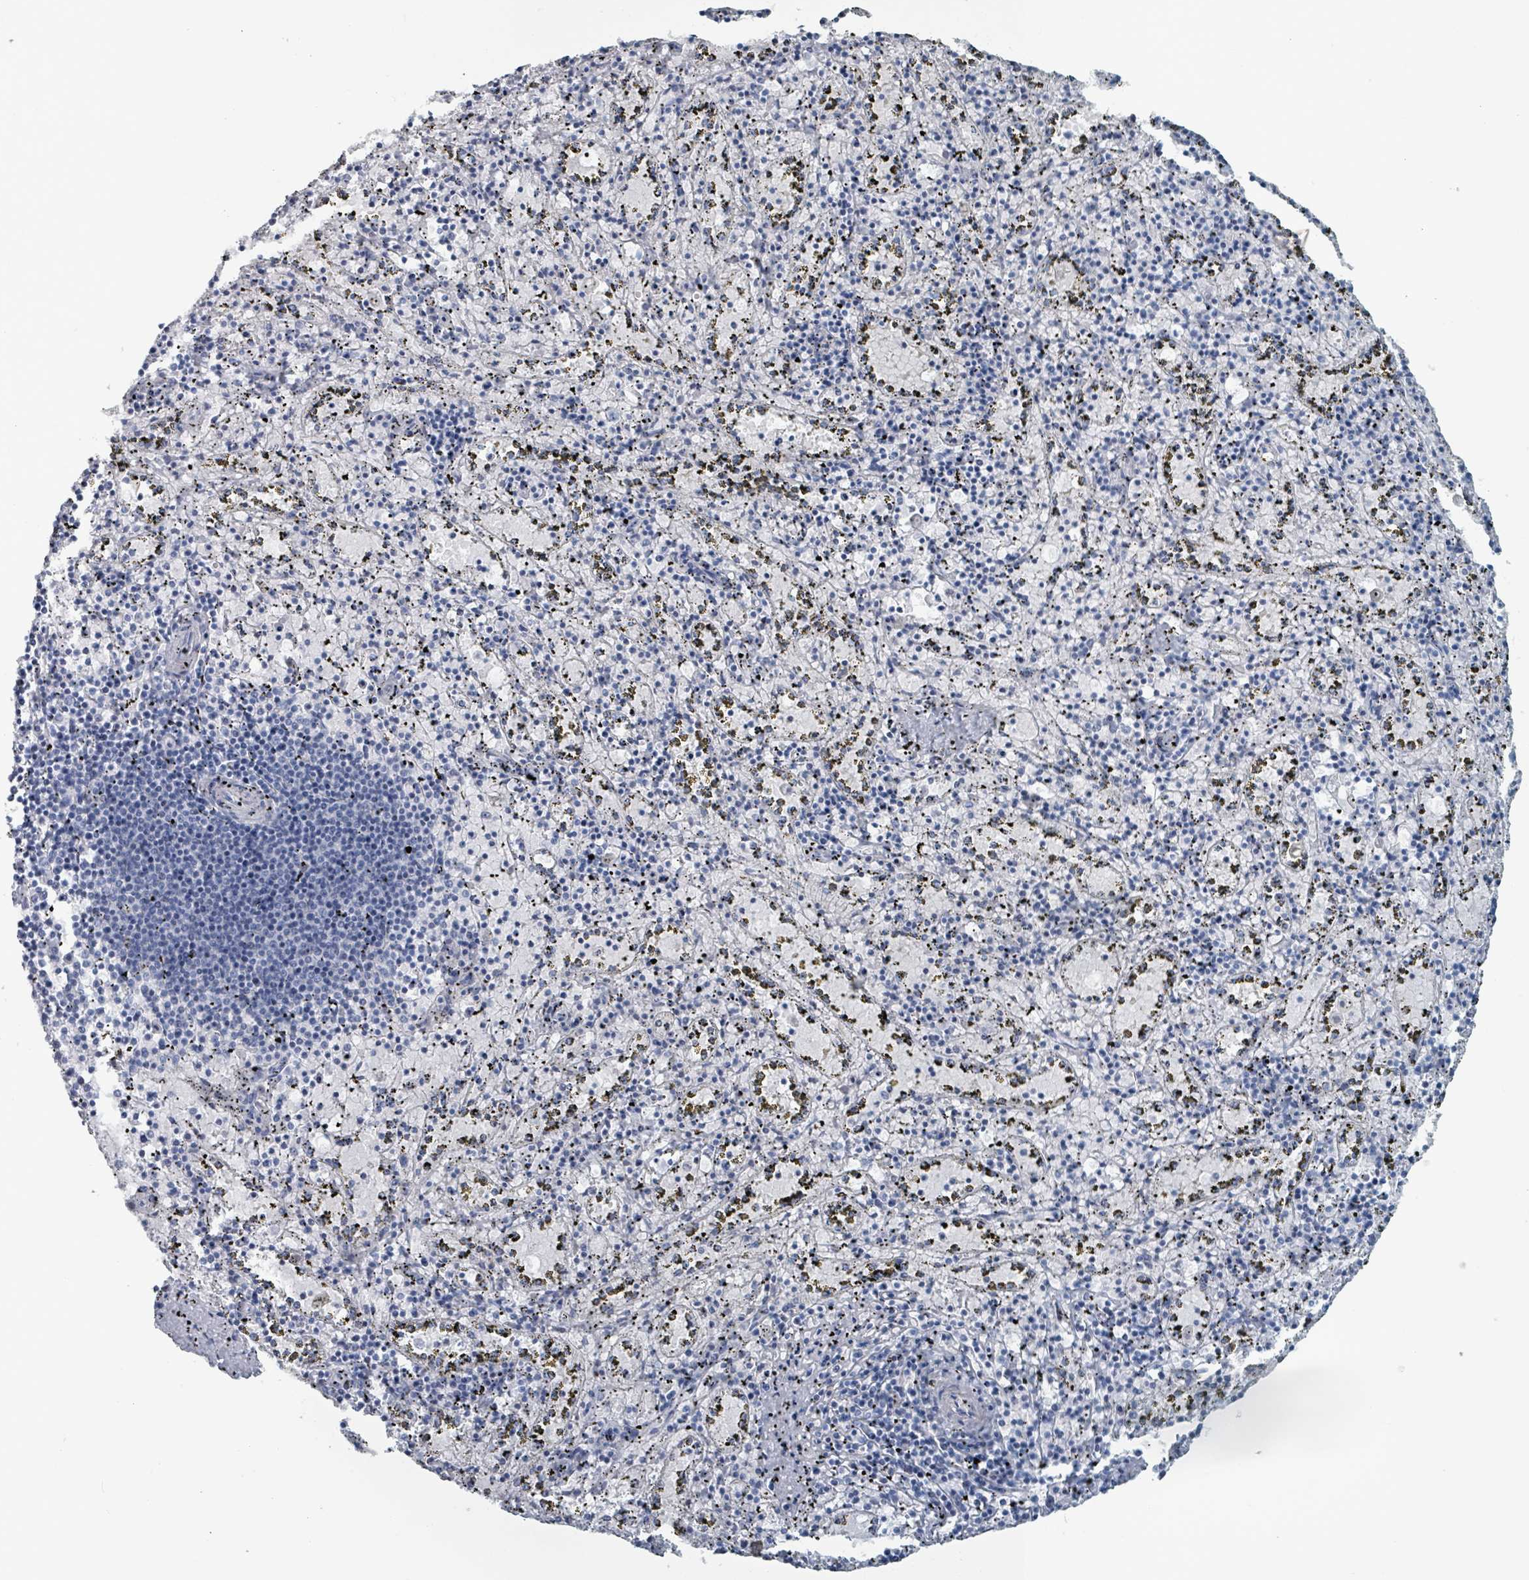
{"staining": {"intensity": "negative", "quantity": "none", "location": "none"}, "tissue": "spleen", "cell_type": "Cells in red pulp", "image_type": "normal", "snomed": [{"axis": "morphology", "description": "Normal tissue, NOS"}, {"axis": "topography", "description": "Spleen"}], "caption": "IHC of benign spleen displays no staining in cells in red pulp.", "gene": "HEATR5A", "patient": {"sex": "male", "age": 11}}